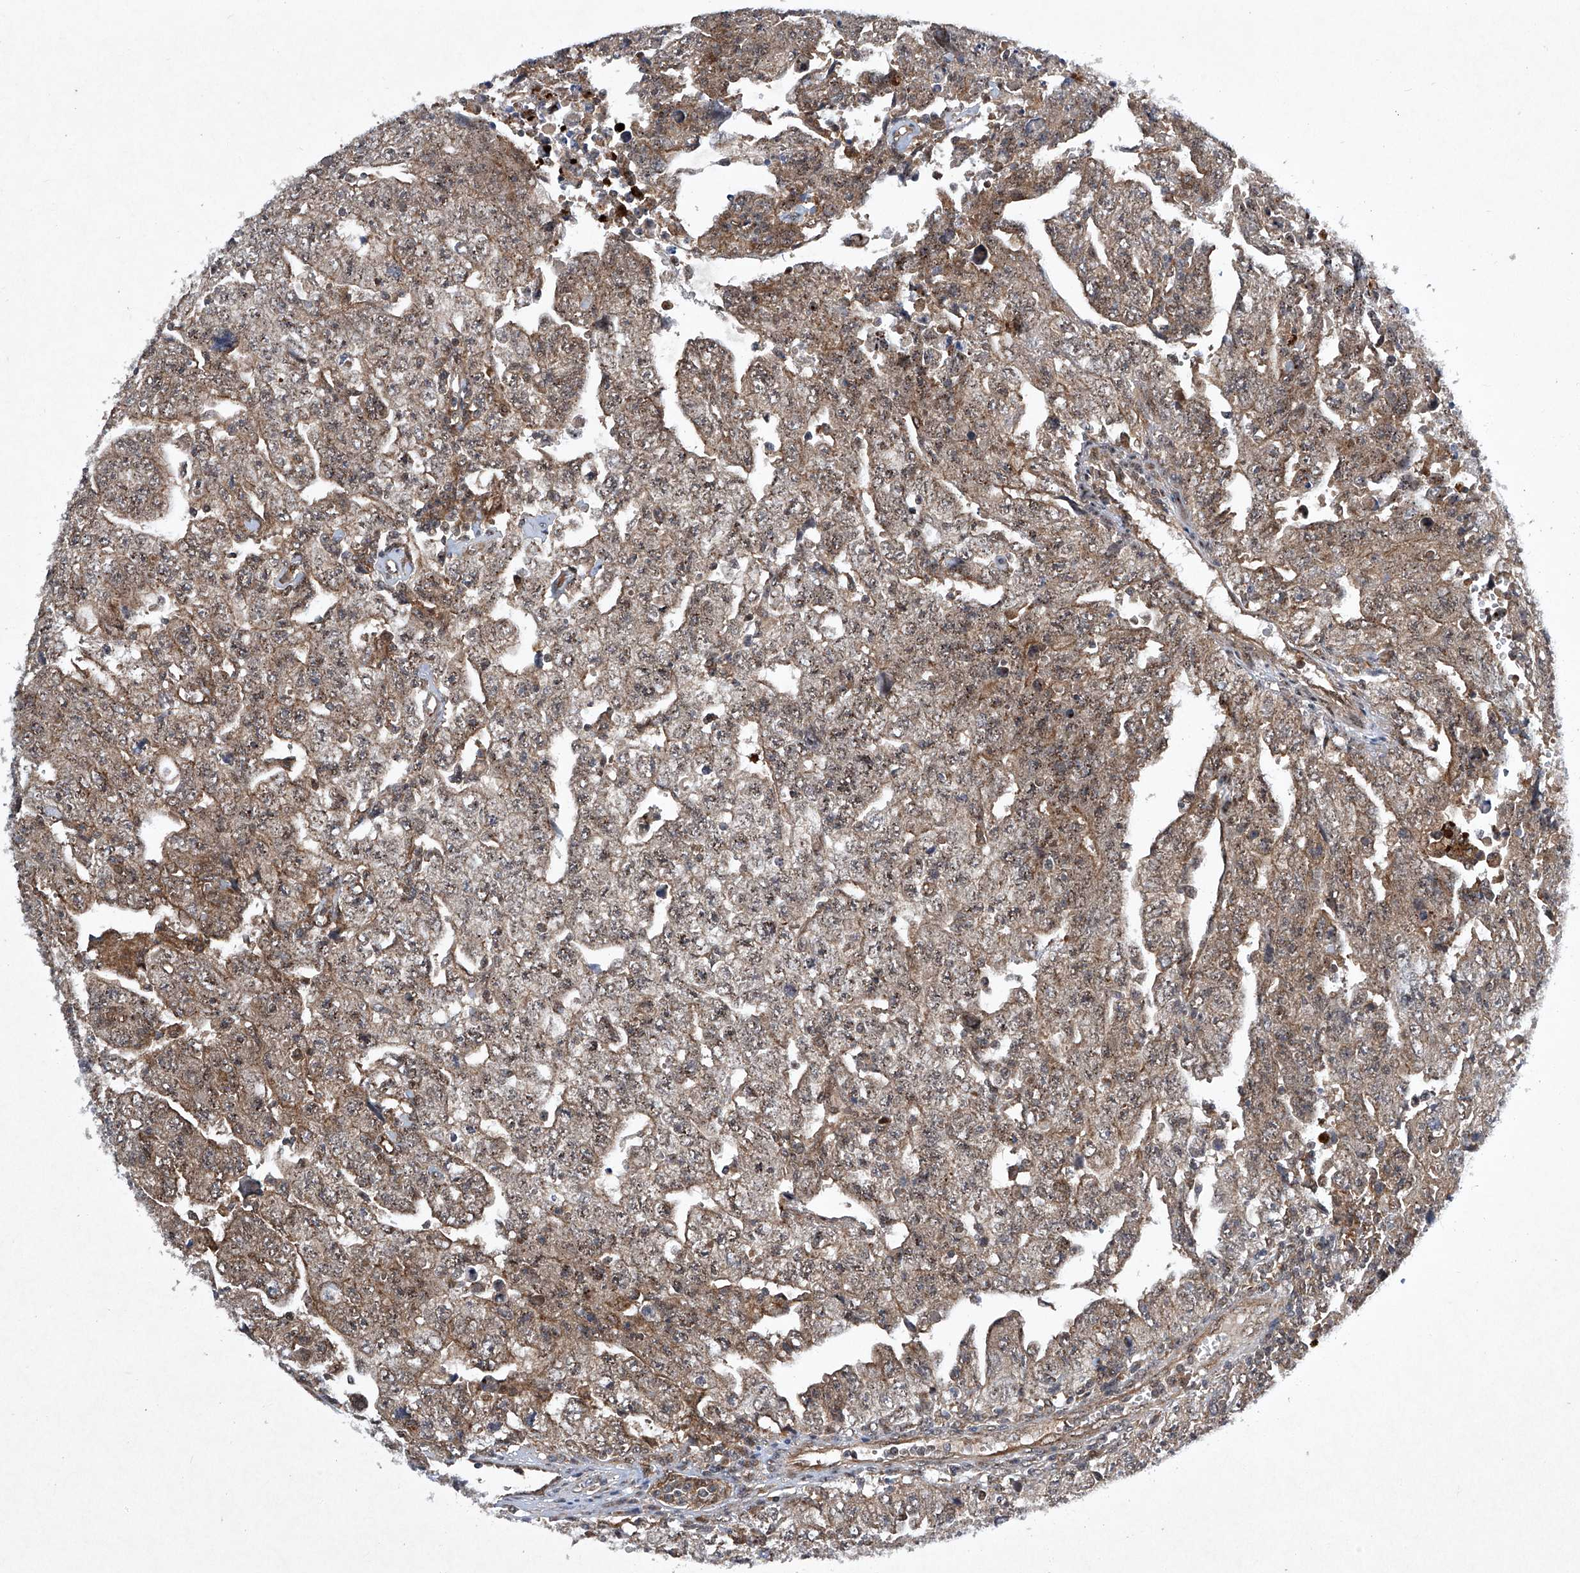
{"staining": {"intensity": "strong", "quantity": "25%-75%", "location": "cytoplasmic/membranous,nuclear"}, "tissue": "testis cancer", "cell_type": "Tumor cells", "image_type": "cancer", "snomed": [{"axis": "morphology", "description": "Carcinoma, Embryonal, NOS"}, {"axis": "topography", "description": "Testis"}], "caption": "Immunohistochemical staining of human testis cancer (embryonal carcinoma) exhibits high levels of strong cytoplasmic/membranous and nuclear protein expression in approximately 25%-75% of tumor cells. The protein is stained brown, and the nuclei are stained in blue (DAB IHC with brightfield microscopy, high magnification).", "gene": "CISH", "patient": {"sex": "male", "age": 28}}